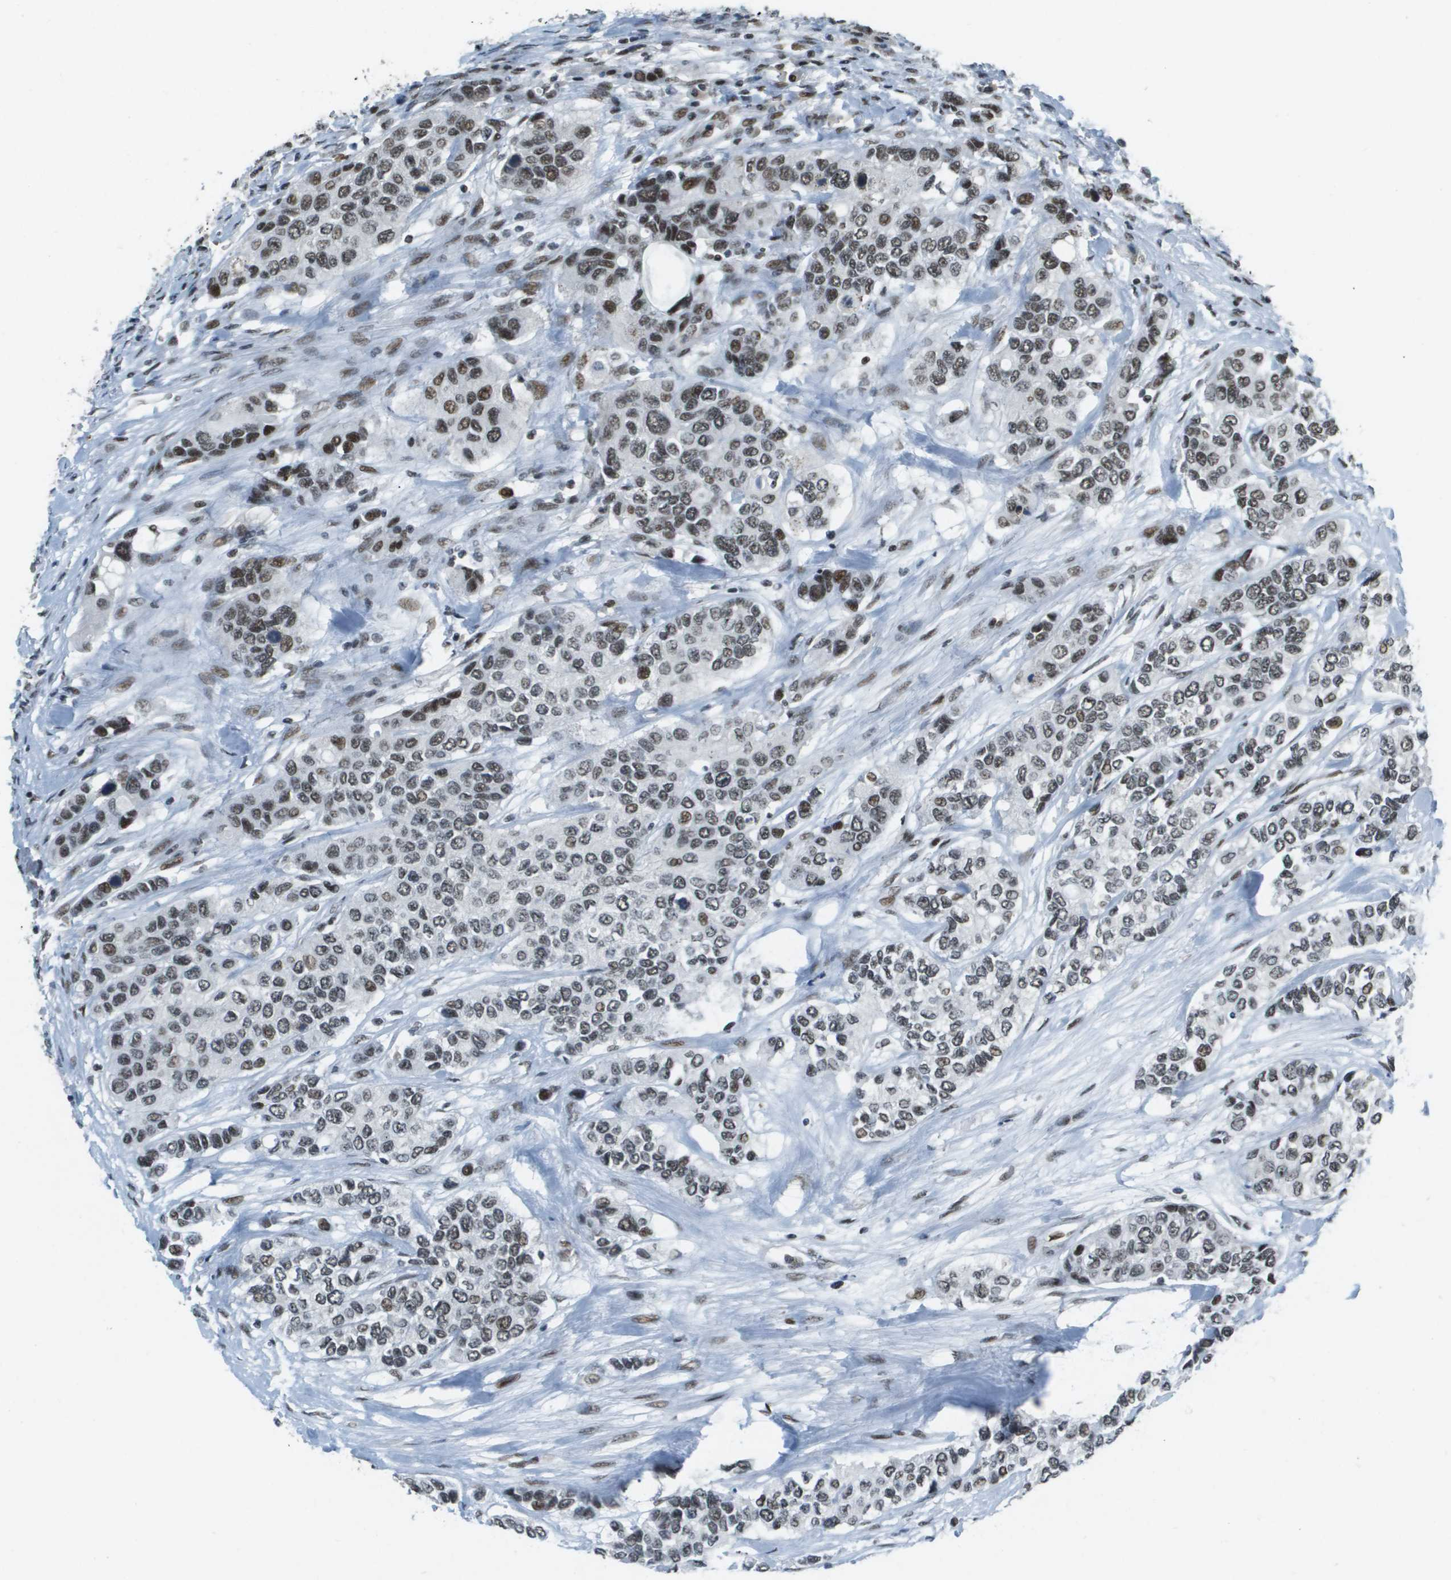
{"staining": {"intensity": "moderate", "quantity": "25%-75%", "location": "nuclear"}, "tissue": "urothelial cancer", "cell_type": "Tumor cells", "image_type": "cancer", "snomed": [{"axis": "morphology", "description": "Urothelial carcinoma, High grade"}, {"axis": "topography", "description": "Urinary bladder"}], "caption": "An image of urothelial cancer stained for a protein displays moderate nuclear brown staining in tumor cells.", "gene": "IRF7", "patient": {"sex": "female", "age": 56}}